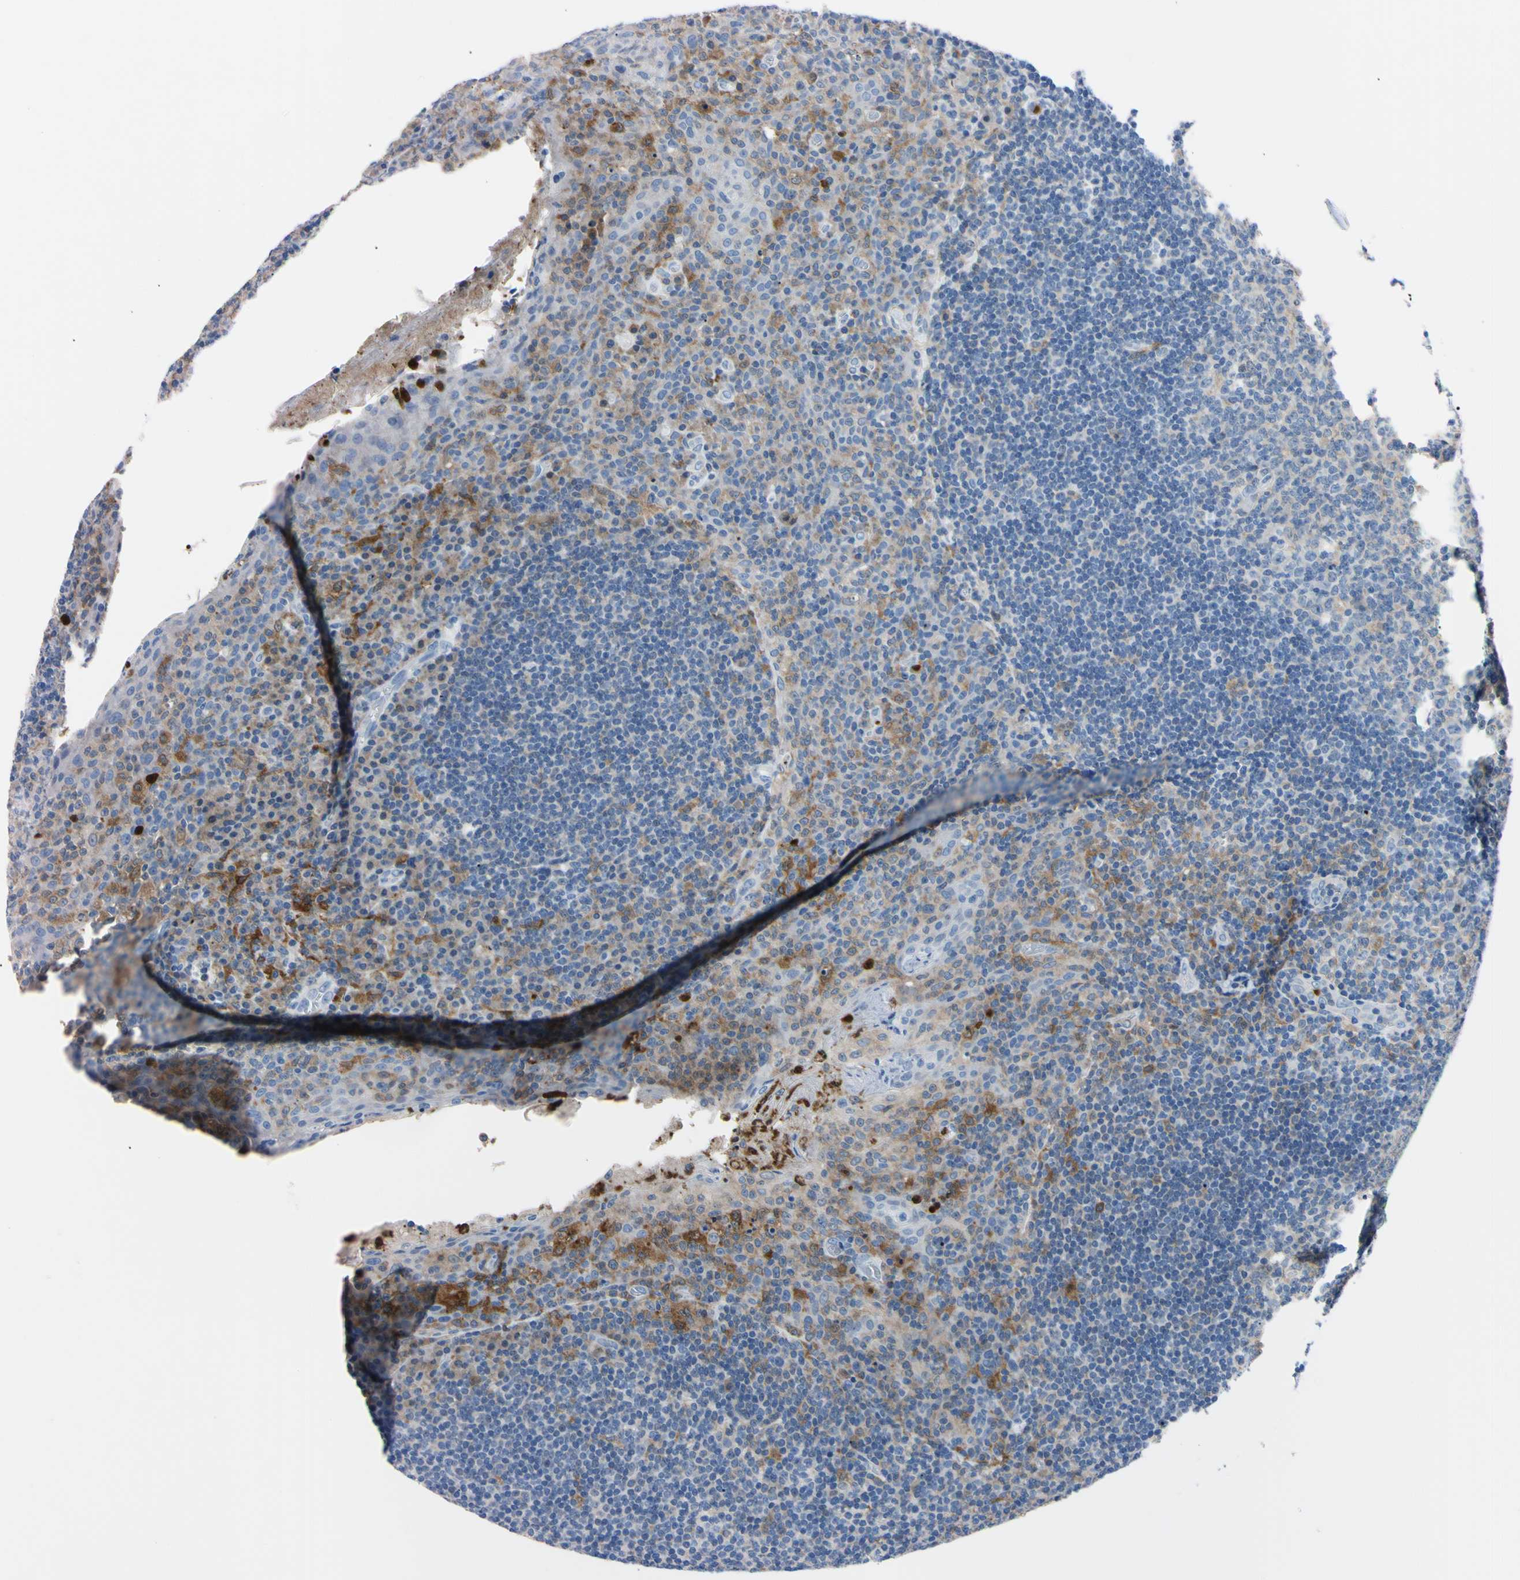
{"staining": {"intensity": "weak", "quantity": "<25%", "location": "cytoplasmic/membranous"}, "tissue": "tonsil", "cell_type": "Germinal center cells", "image_type": "normal", "snomed": [{"axis": "morphology", "description": "Normal tissue, NOS"}, {"axis": "topography", "description": "Tonsil"}], "caption": "Histopathology image shows no significant protein expression in germinal center cells of unremarkable tonsil. The staining is performed using DAB (3,3'-diaminobenzidine) brown chromogen with nuclei counter-stained in using hematoxylin.", "gene": "NCF4", "patient": {"sex": "male", "age": 17}}